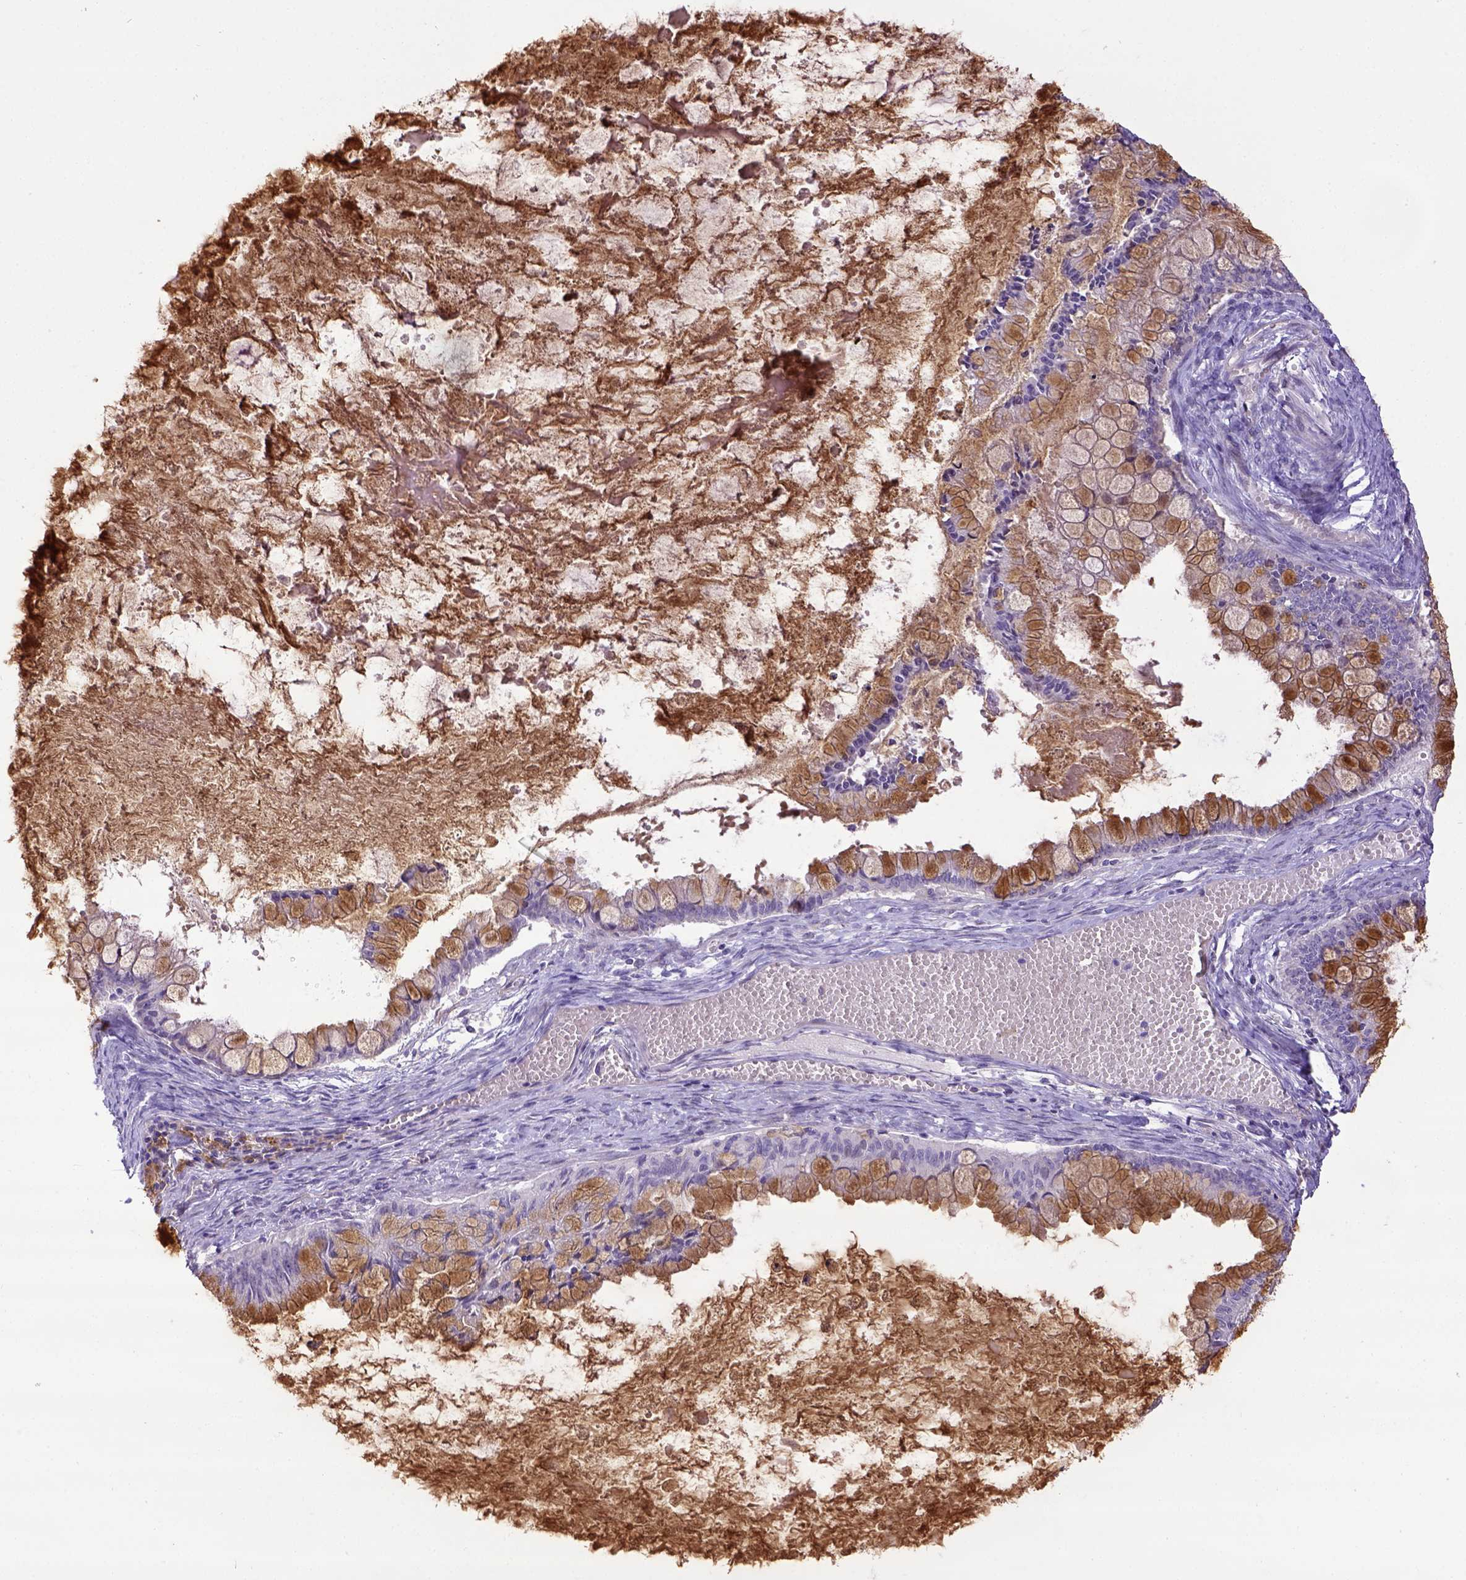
{"staining": {"intensity": "moderate", "quantity": ">75%", "location": "cytoplasmic/membranous"}, "tissue": "ovarian cancer", "cell_type": "Tumor cells", "image_type": "cancer", "snomed": [{"axis": "morphology", "description": "Cystadenocarcinoma, mucinous, NOS"}, {"axis": "topography", "description": "Ovary"}], "caption": "Immunohistochemistry (IHC) (DAB) staining of ovarian cancer (mucinous cystadenocarcinoma) exhibits moderate cytoplasmic/membranous protein staining in about >75% of tumor cells.", "gene": "CD40", "patient": {"sex": "female", "age": 67}}